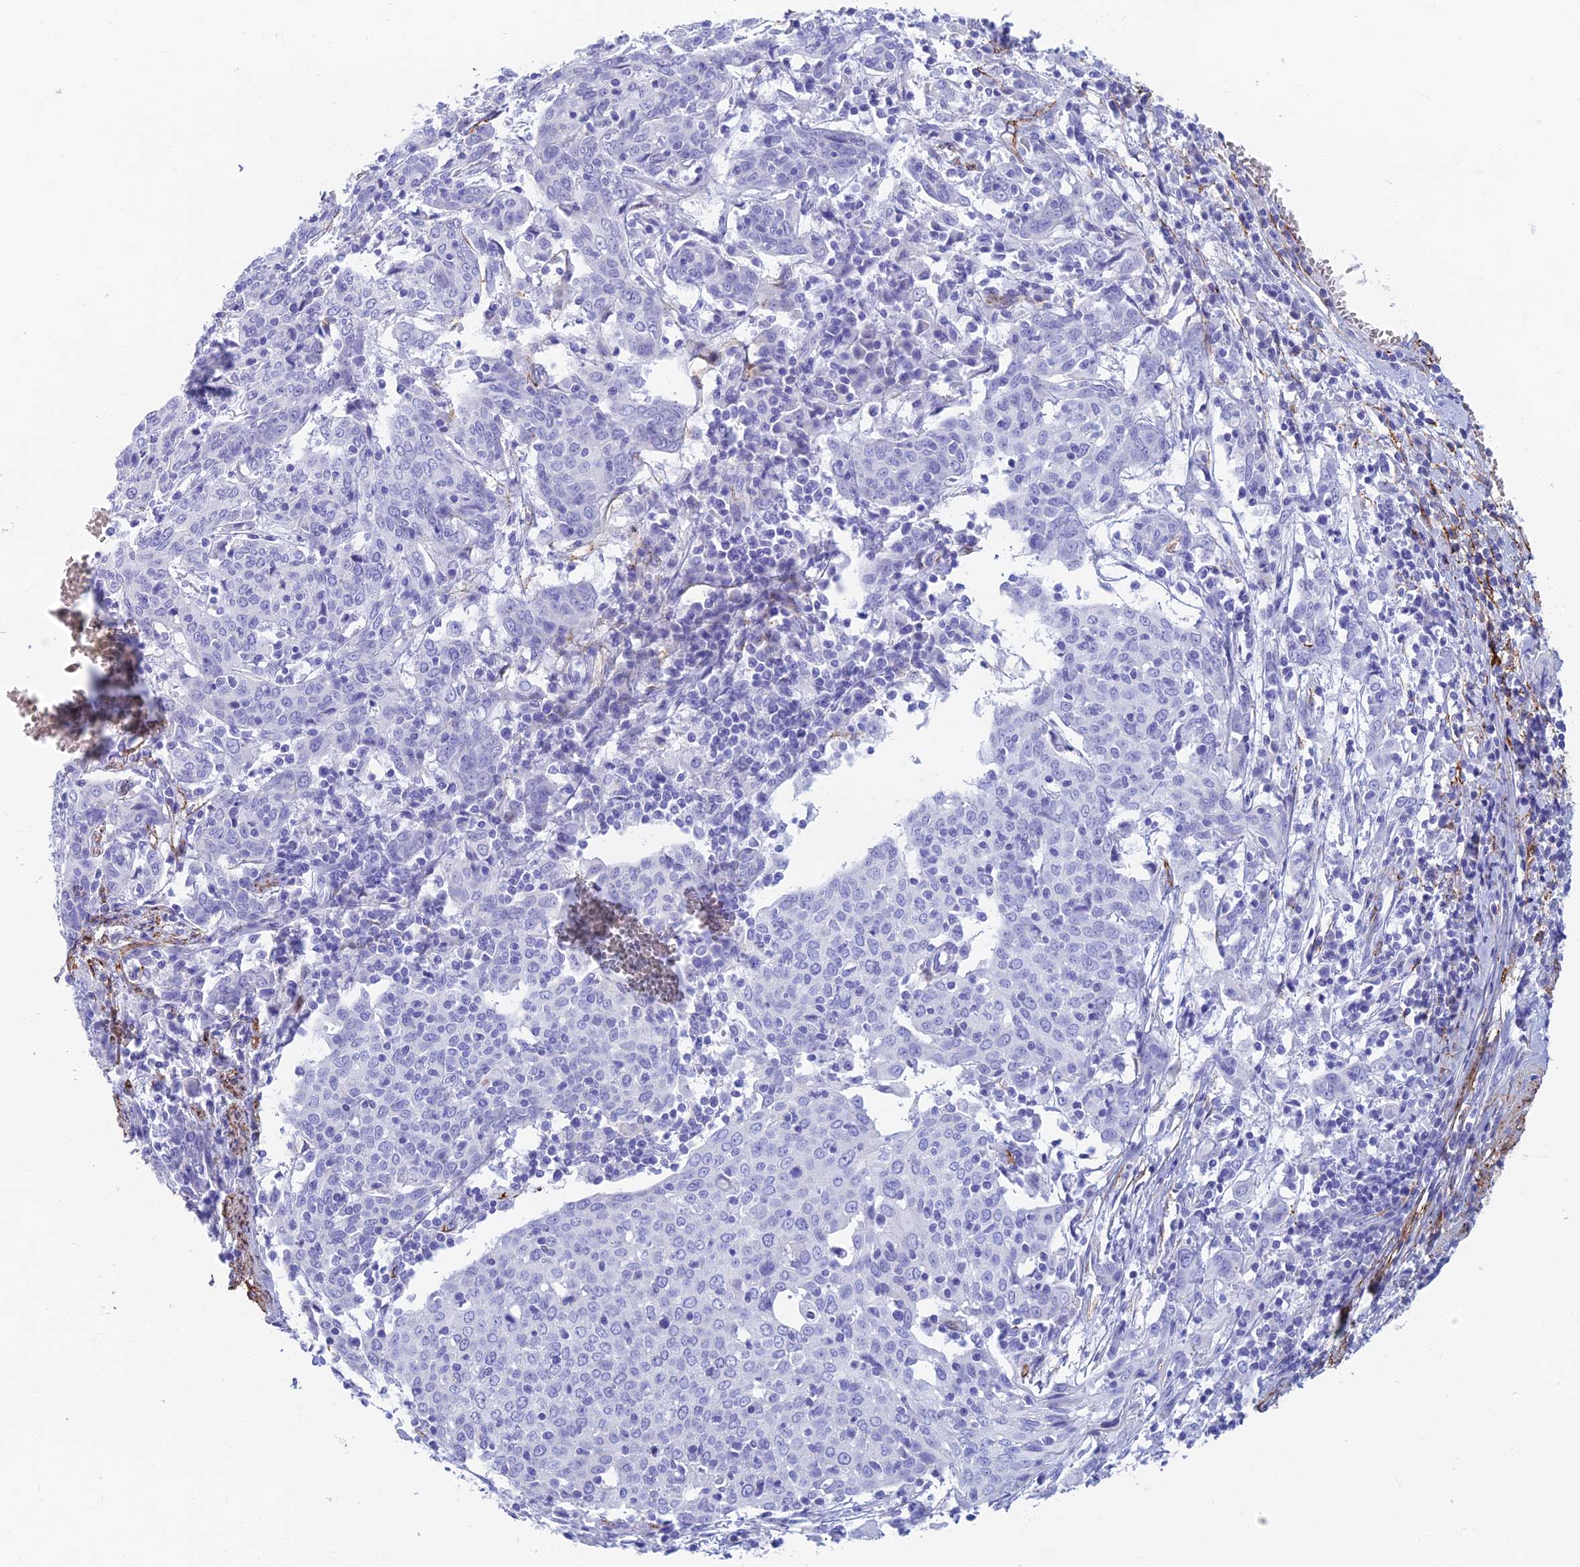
{"staining": {"intensity": "negative", "quantity": "none", "location": "none"}, "tissue": "cervical cancer", "cell_type": "Tumor cells", "image_type": "cancer", "snomed": [{"axis": "morphology", "description": "Squamous cell carcinoma, NOS"}, {"axis": "topography", "description": "Cervix"}], "caption": "Tumor cells are negative for brown protein staining in cervical squamous cell carcinoma.", "gene": "ETFRF1", "patient": {"sex": "female", "age": 67}}